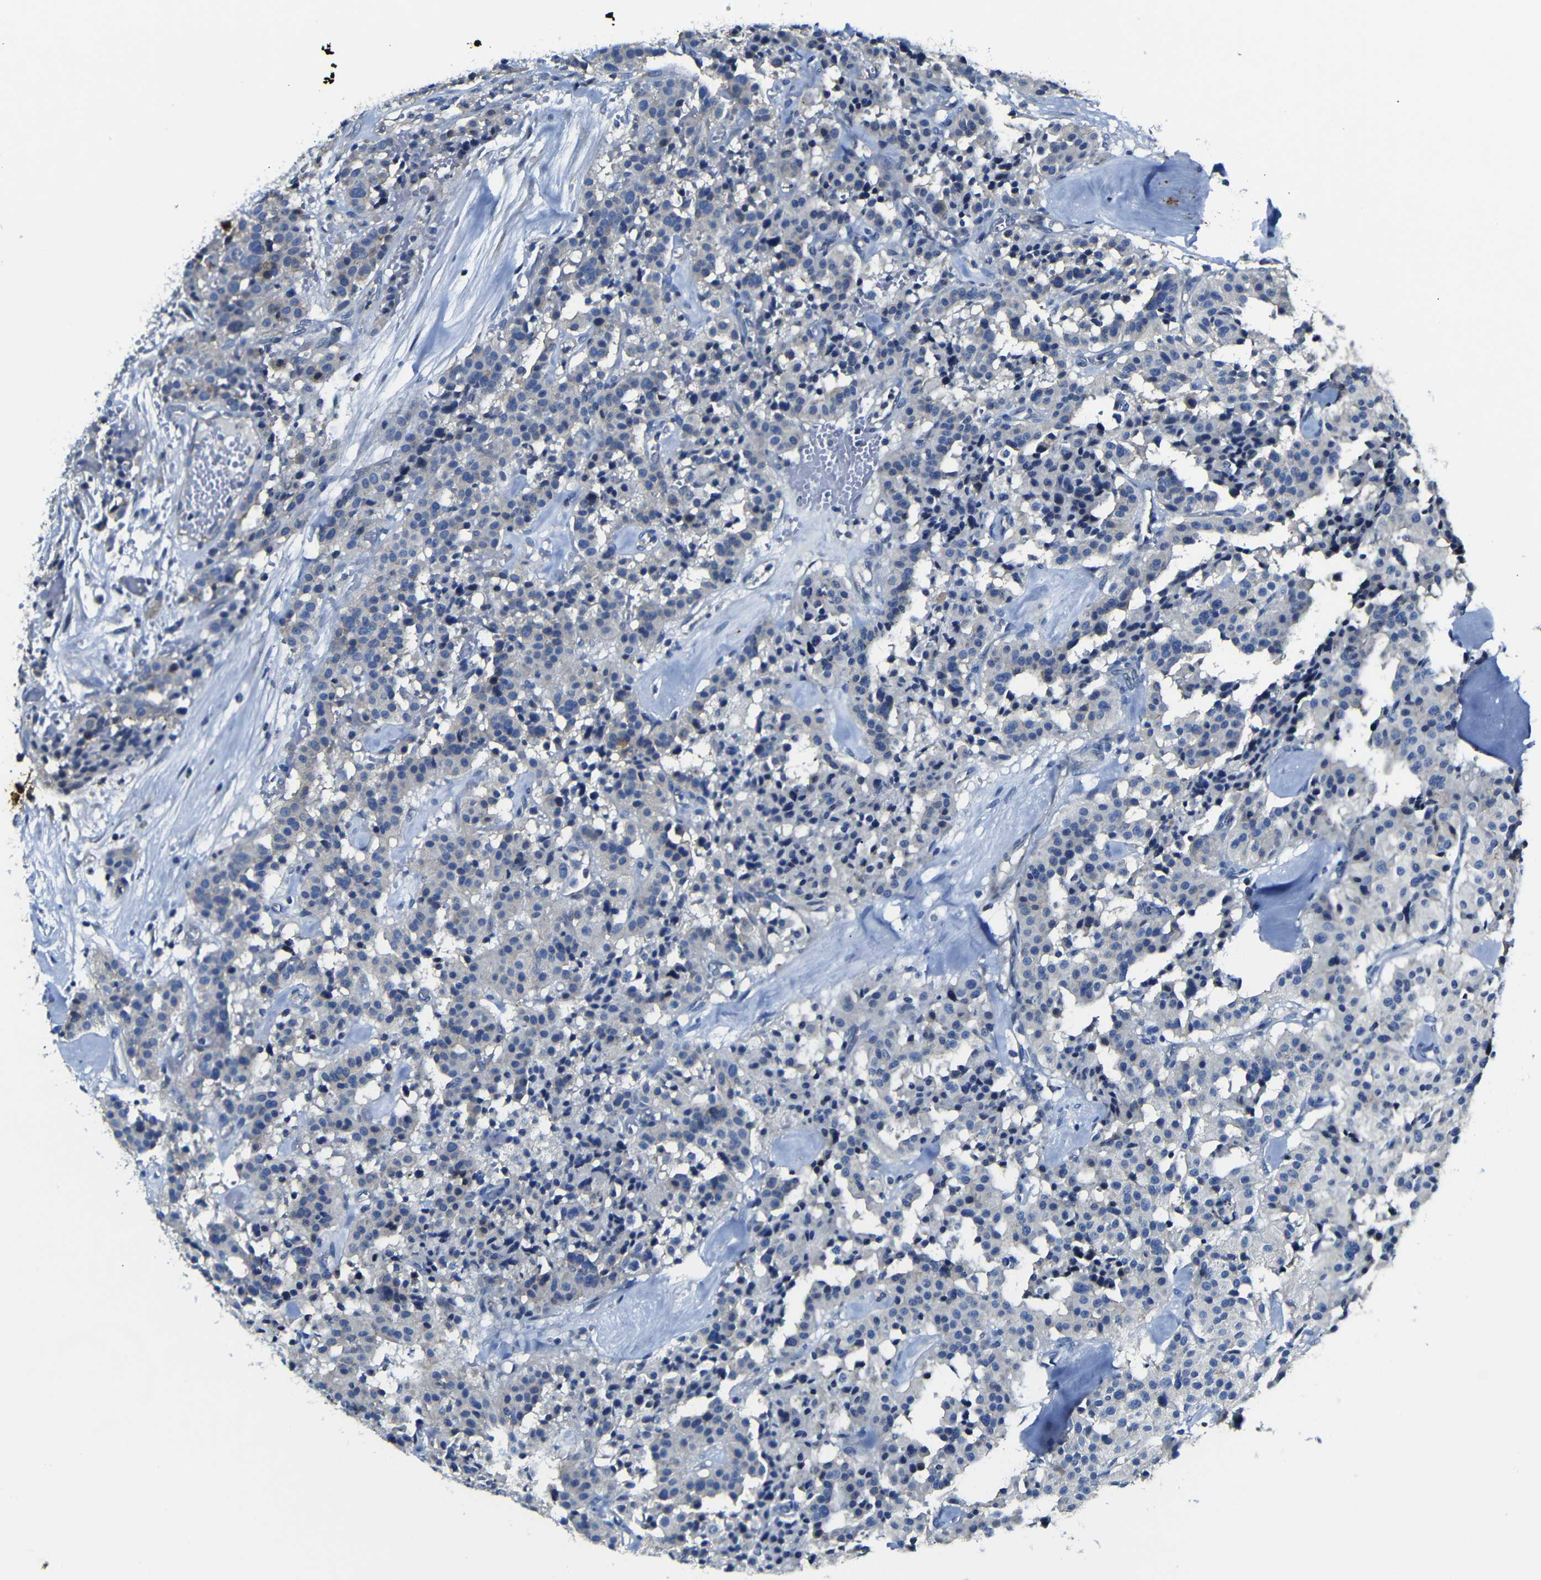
{"staining": {"intensity": "negative", "quantity": "none", "location": "none"}, "tissue": "carcinoid", "cell_type": "Tumor cells", "image_type": "cancer", "snomed": [{"axis": "morphology", "description": "Carcinoid, malignant, NOS"}, {"axis": "topography", "description": "Lung"}], "caption": "Immunohistochemistry histopathology image of carcinoid stained for a protein (brown), which shows no expression in tumor cells. (DAB IHC, high magnification).", "gene": "AFDN", "patient": {"sex": "male", "age": 30}}